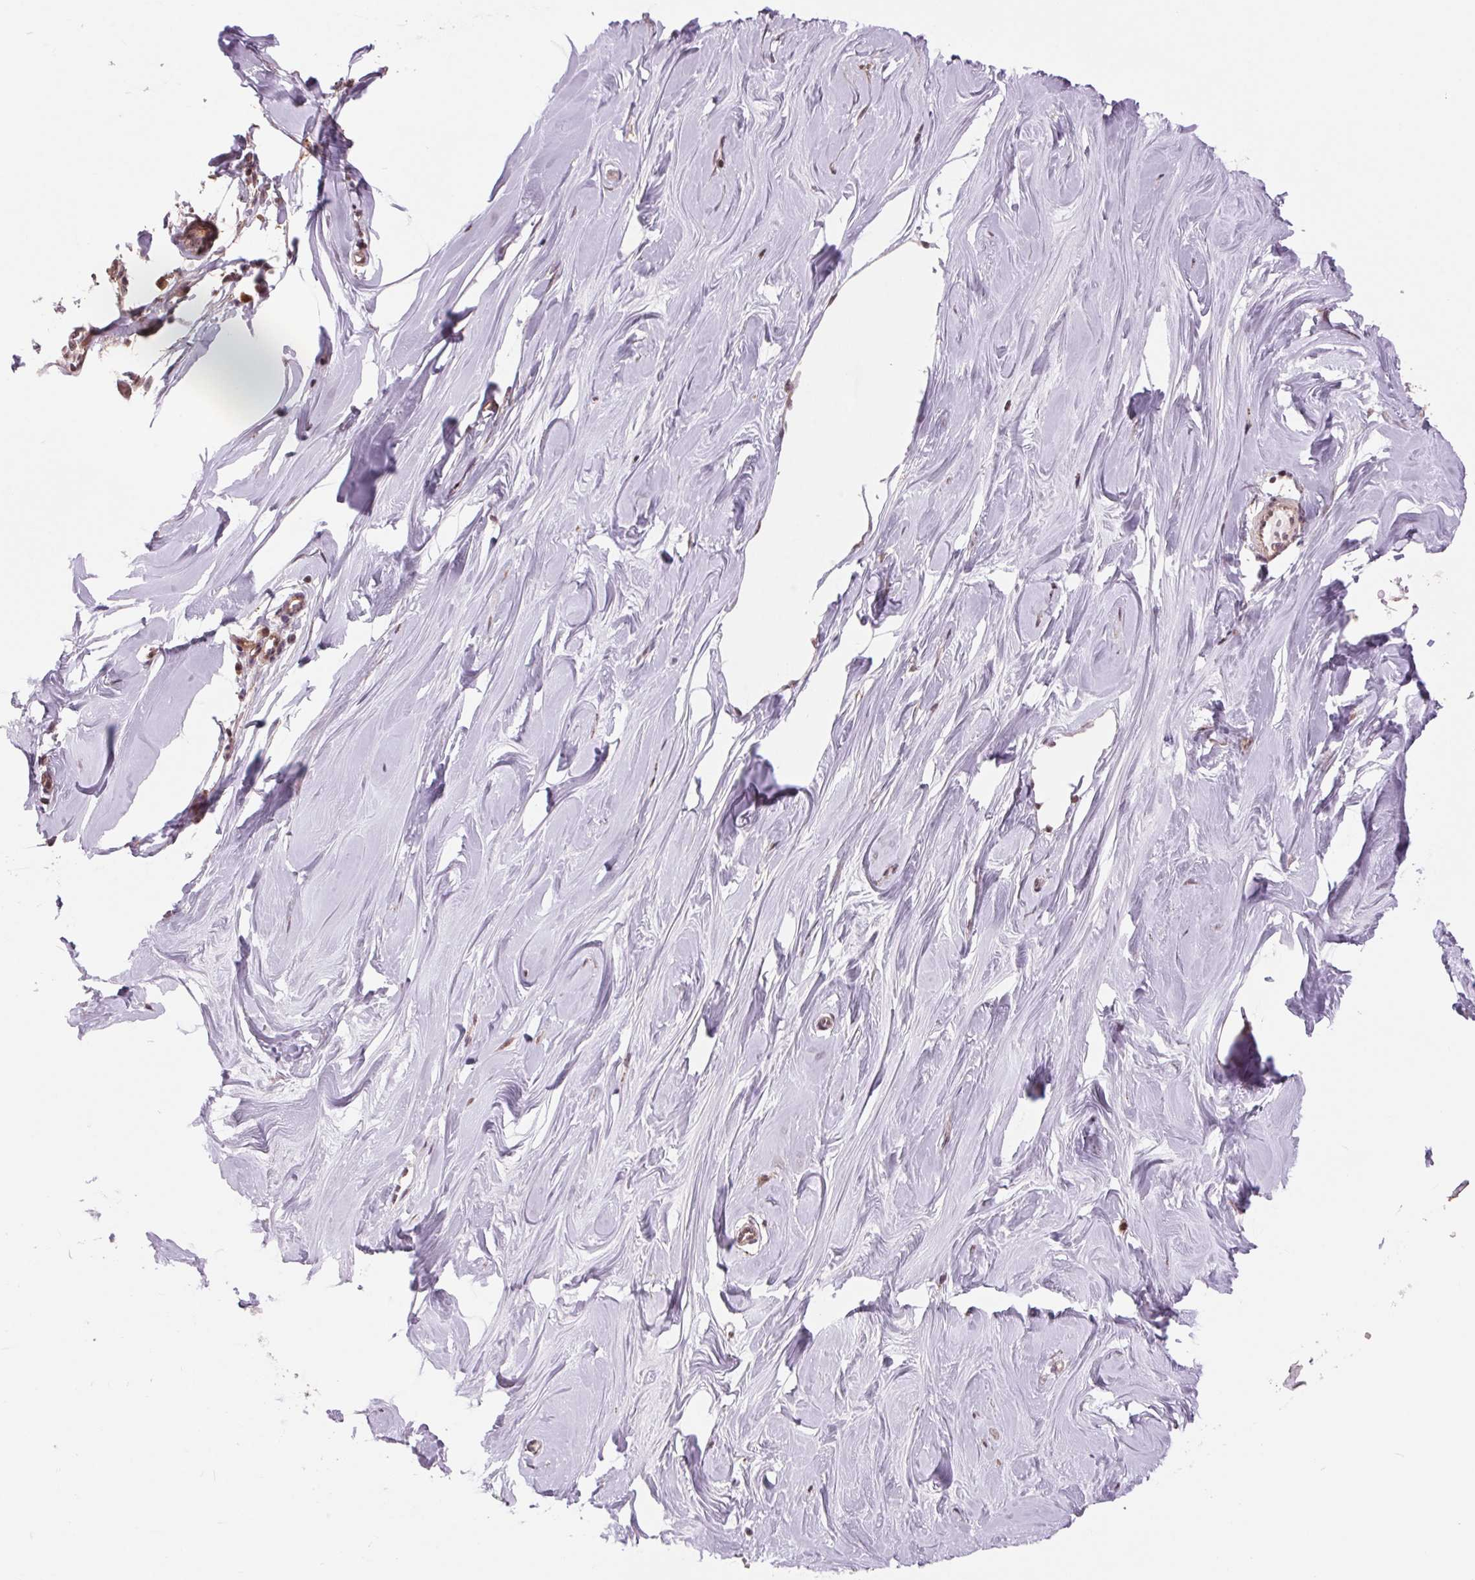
{"staining": {"intensity": "weak", "quantity": "25%-75%", "location": "cytoplasmic/membranous"}, "tissue": "breast", "cell_type": "Adipocytes", "image_type": "normal", "snomed": [{"axis": "morphology", "description": "Normal tissue, NOS"}, {"axis": "topography", "description": "Breast"}], "caption": "DAB immunohistochemical staining of normal human breast exhibits weak cytoplasmic/membranous protein positivity in about 25%-75% of adipocytes. The staining is performed using DAB (3,3'-diaminobenzidine) brown chromogen to label protein expression. The nuclei are counter-stained blue using hematoxylin.", "gene": "CHMP4B", "patient": {"sex": "female", "age": 27}}